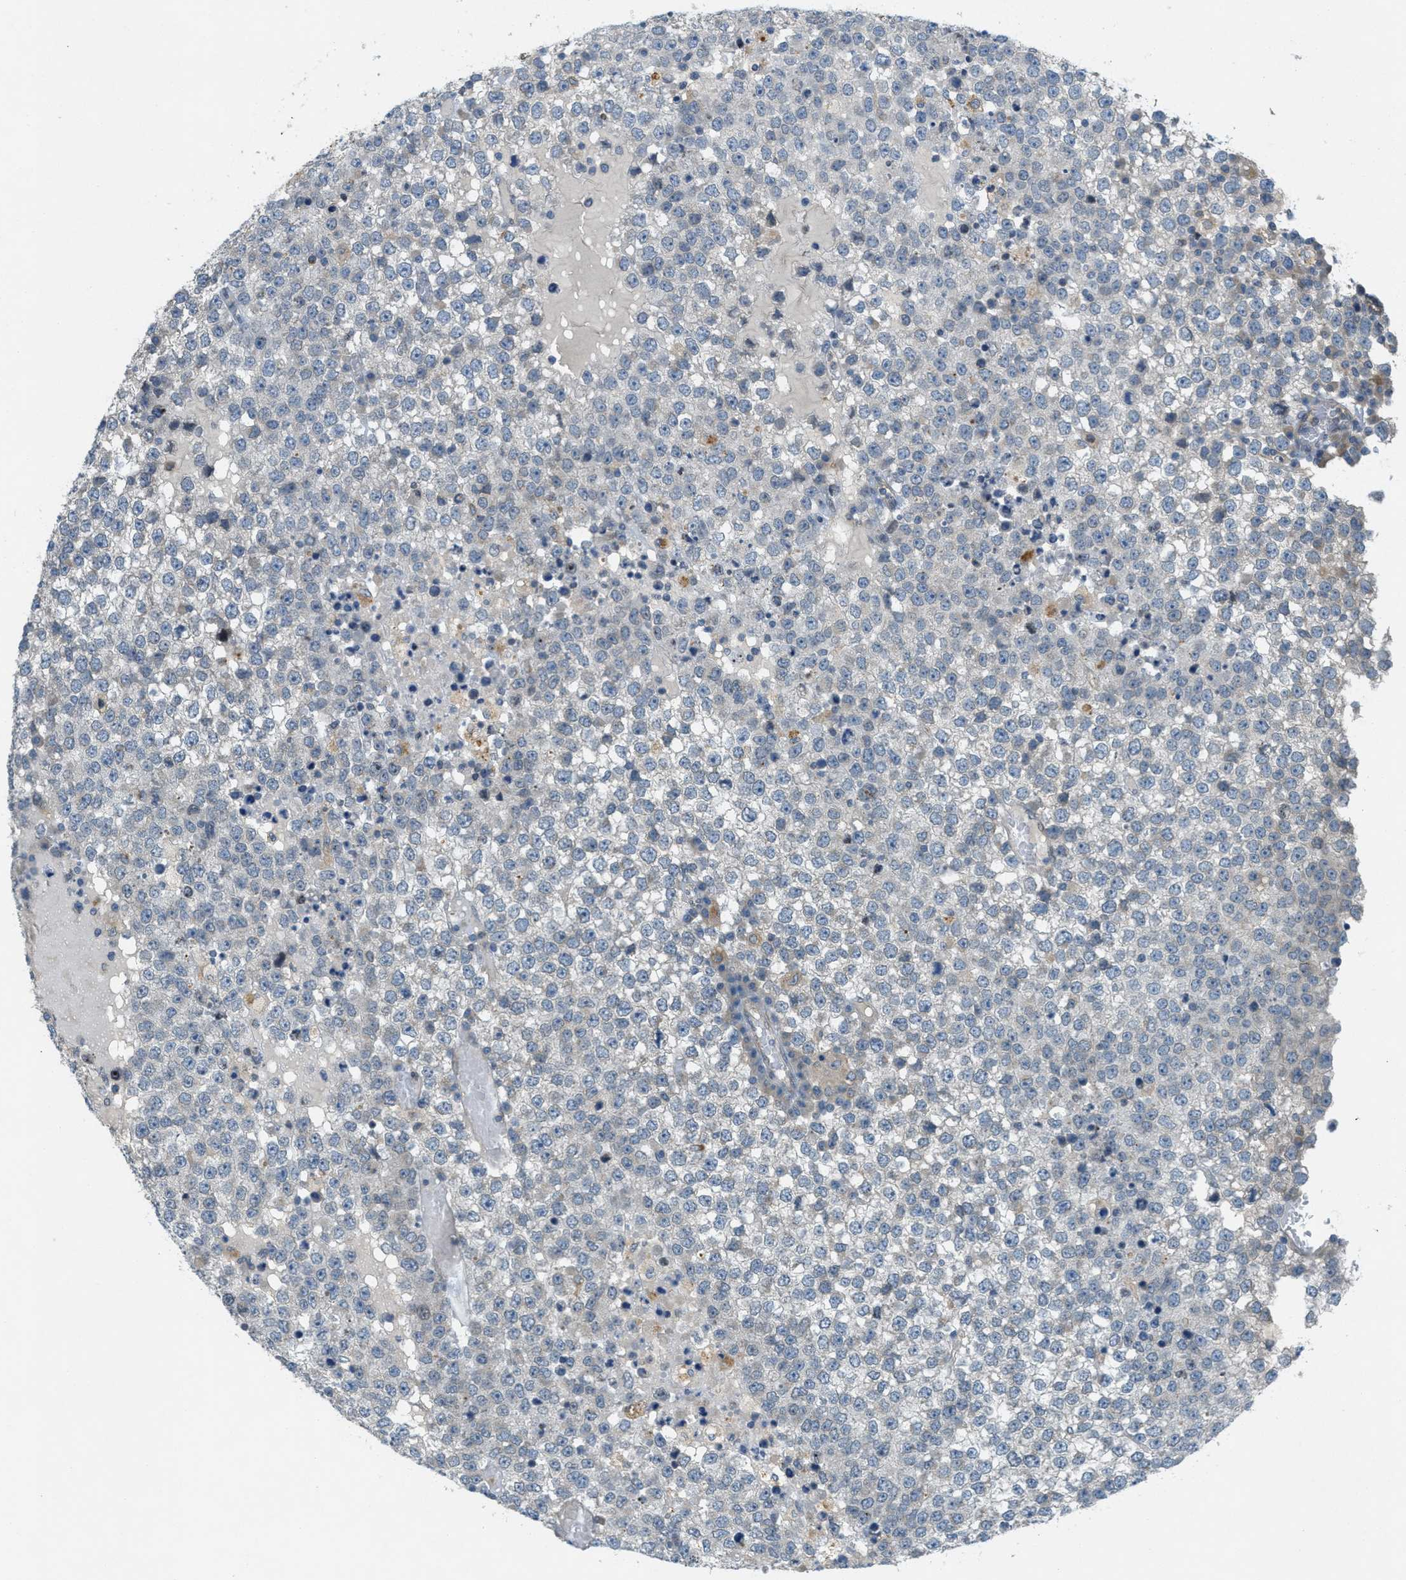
{"staining": {"intensity": "negative", "quantity": "none", "location": "none"}, "tissue": "testis cancer", "cell_type": "Tumor cells", "image_type": "cancer", "snomed": [{"axis": "morphology", "description": "Seminoma, NOS"}, {"axis": "topography", "description": "Testis"}], "caption": "Immunohistochemistry image of neoplastic tissue: human testis seminoma stained with DAB demonstrates no significant protein staining in tumor cells.", "gene": "SIGMAR1", "patient": {"sex": "male", "age": 65}}